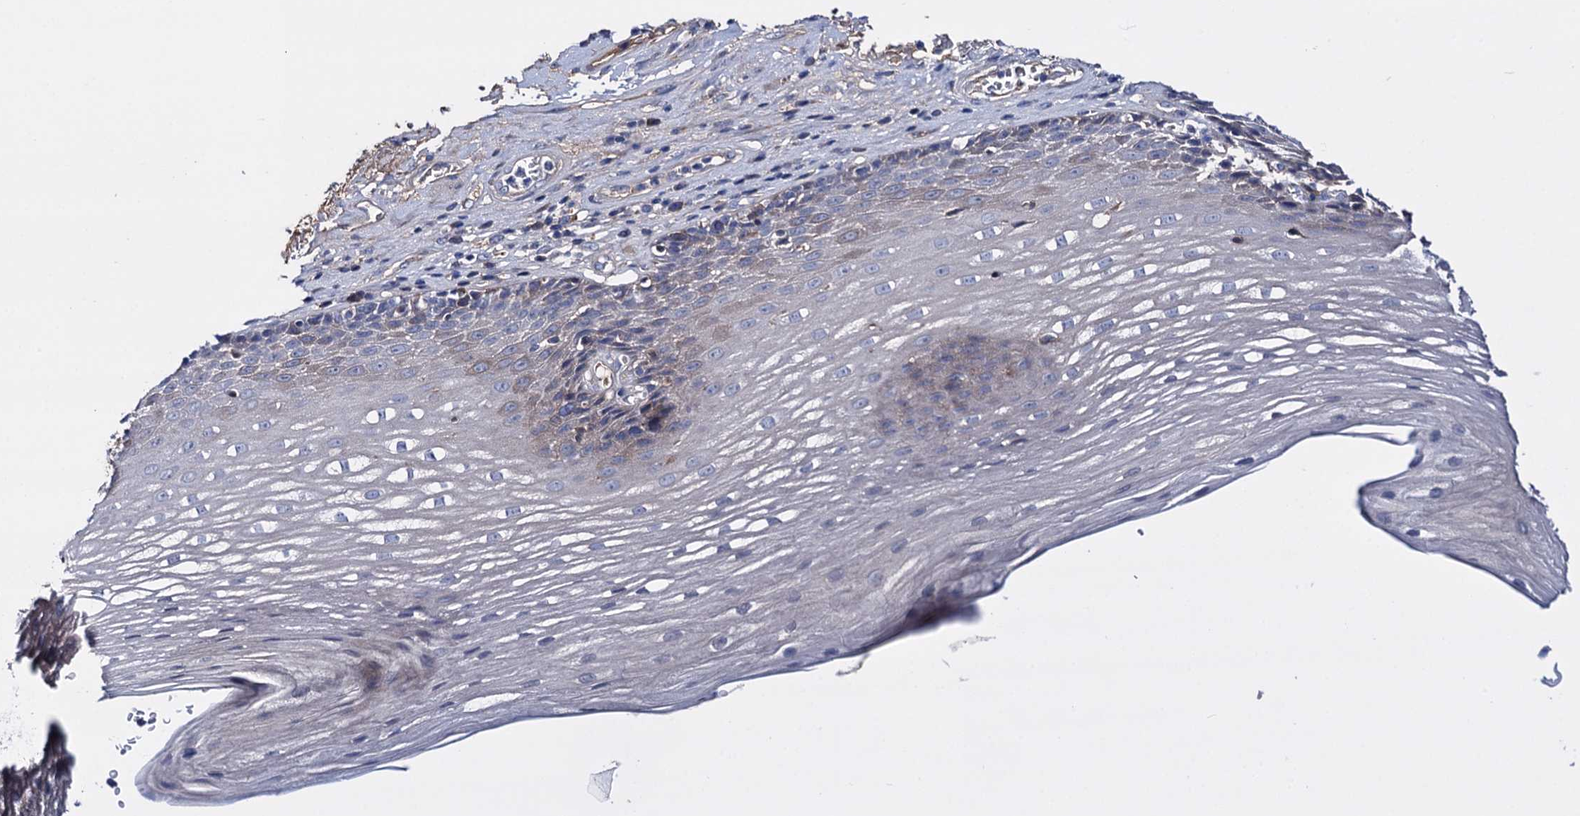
{"staining": {"intensity": "negative", "quantity": "none", "location": "none"}, "tissue": "esophagus", "cell_type": "Squamous epithelial cells", "image_type": "normal", "snomed": [{"axis": "morphology", "description": "Normal tissue, NOS"}, {"axis": "topography", "description": "Esophagus"}], "caption": "There is no significant expression in squamous epithelial cells of esophagus. The staining is performed using DAB brown chromogen with nuclei counter-stained in using hematoxylin.", "gene": "PPP1R32", "patient": {"sex": "male", "age": 62}}